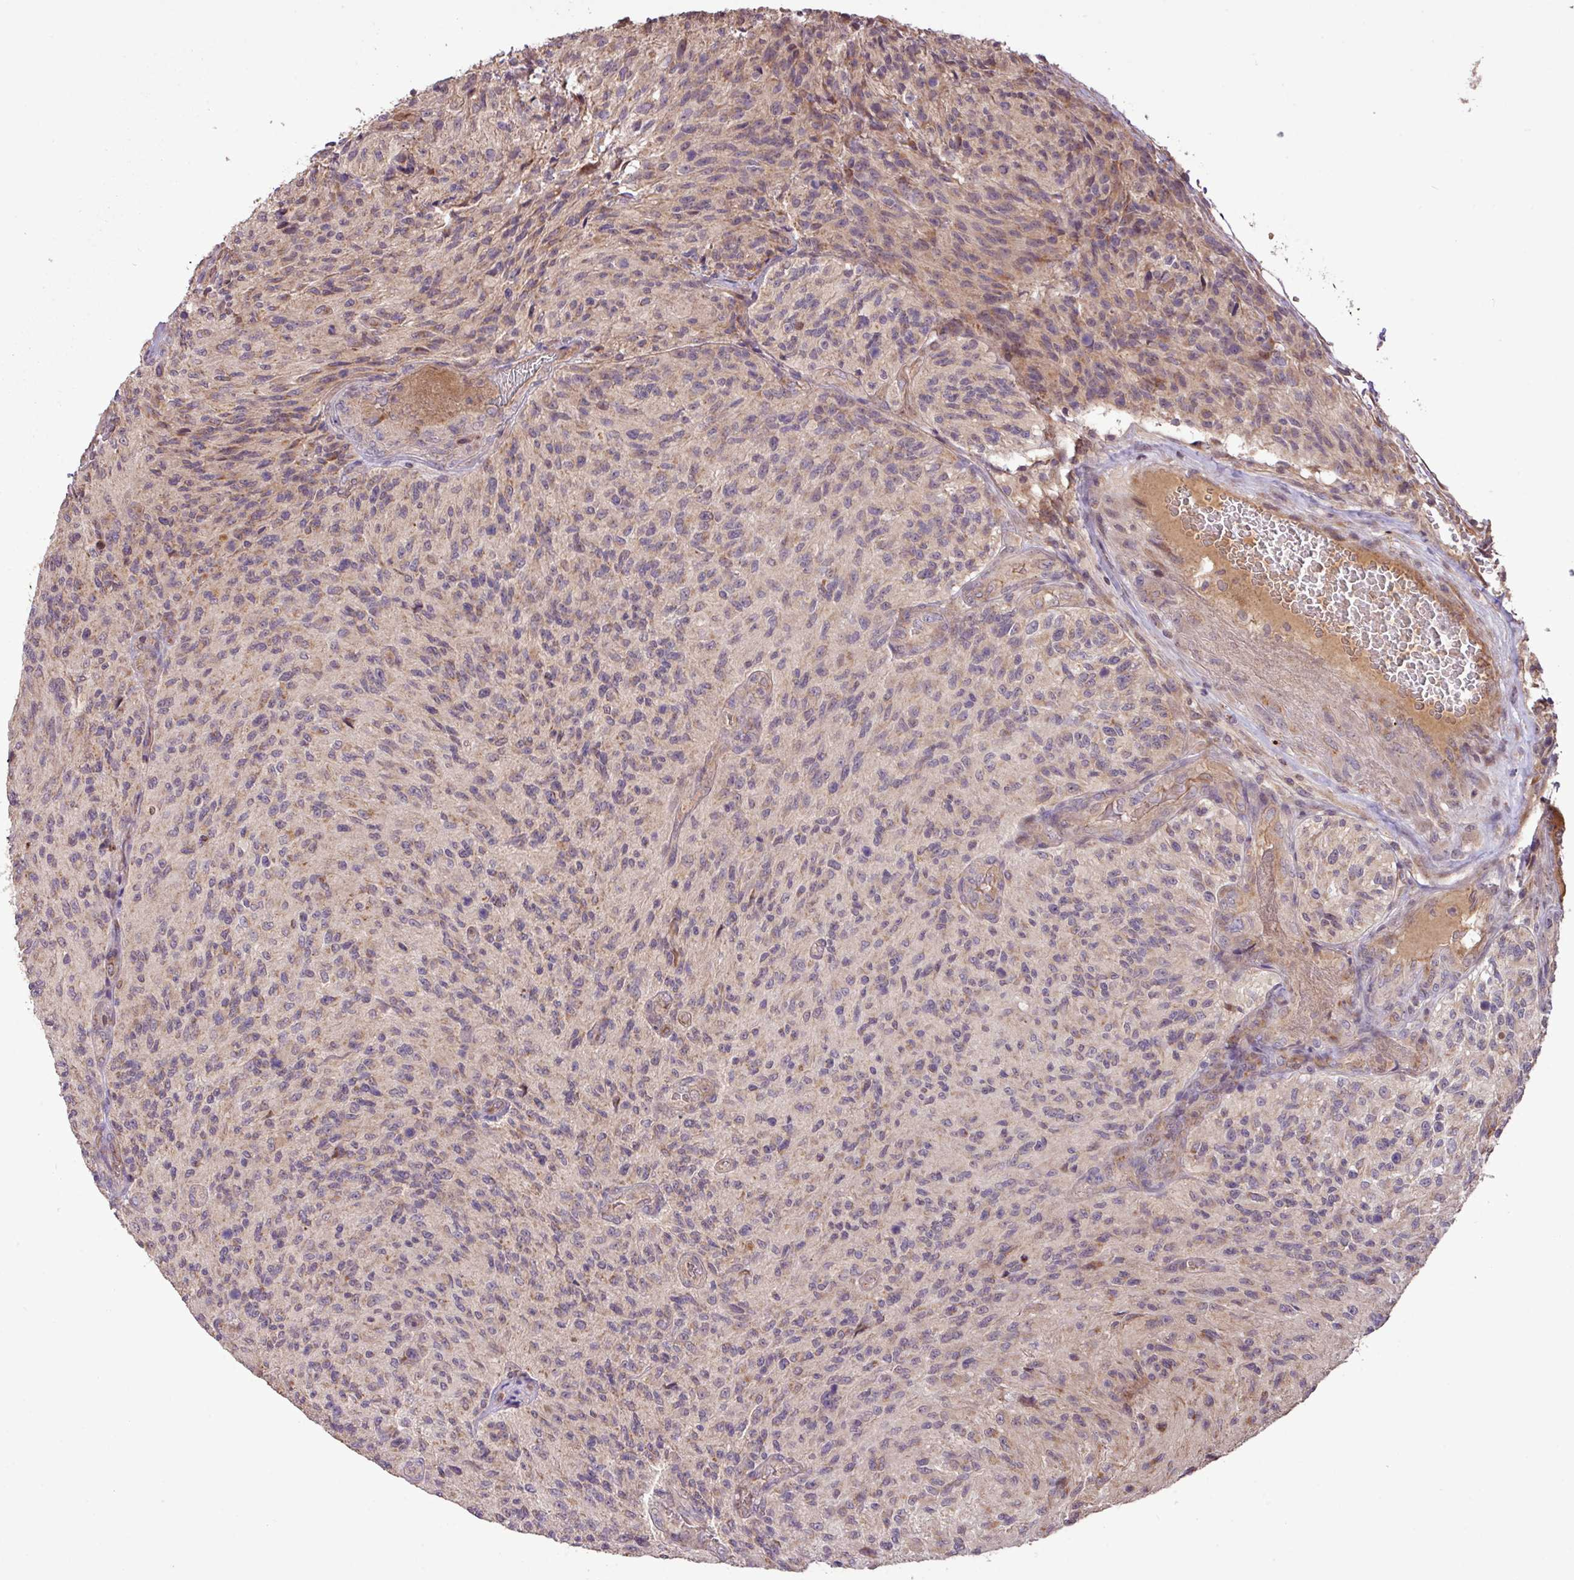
{"staining": {"intensity": "weak", "quantity": "<25%", "location": "cytoplasmic/membranous"}, "tissue": "glioma", "cell_type": "Tumor cells", "image_type": "cancer", "snomed": [{"axis": "morphology", "description": "Normal tissue, NOS"}, {"axis": "morphology", "description": "Glioma, malignant, High grade"}, {"axis": "topography", "description": "Cerebral cortex"}], "caption": "Tumor cells show no significant positivity in malignant glioma (high-grade). Nuclei are stained in blue.", "gene": "YPEL3", "patient": {"sex": "male", "age": 56}}